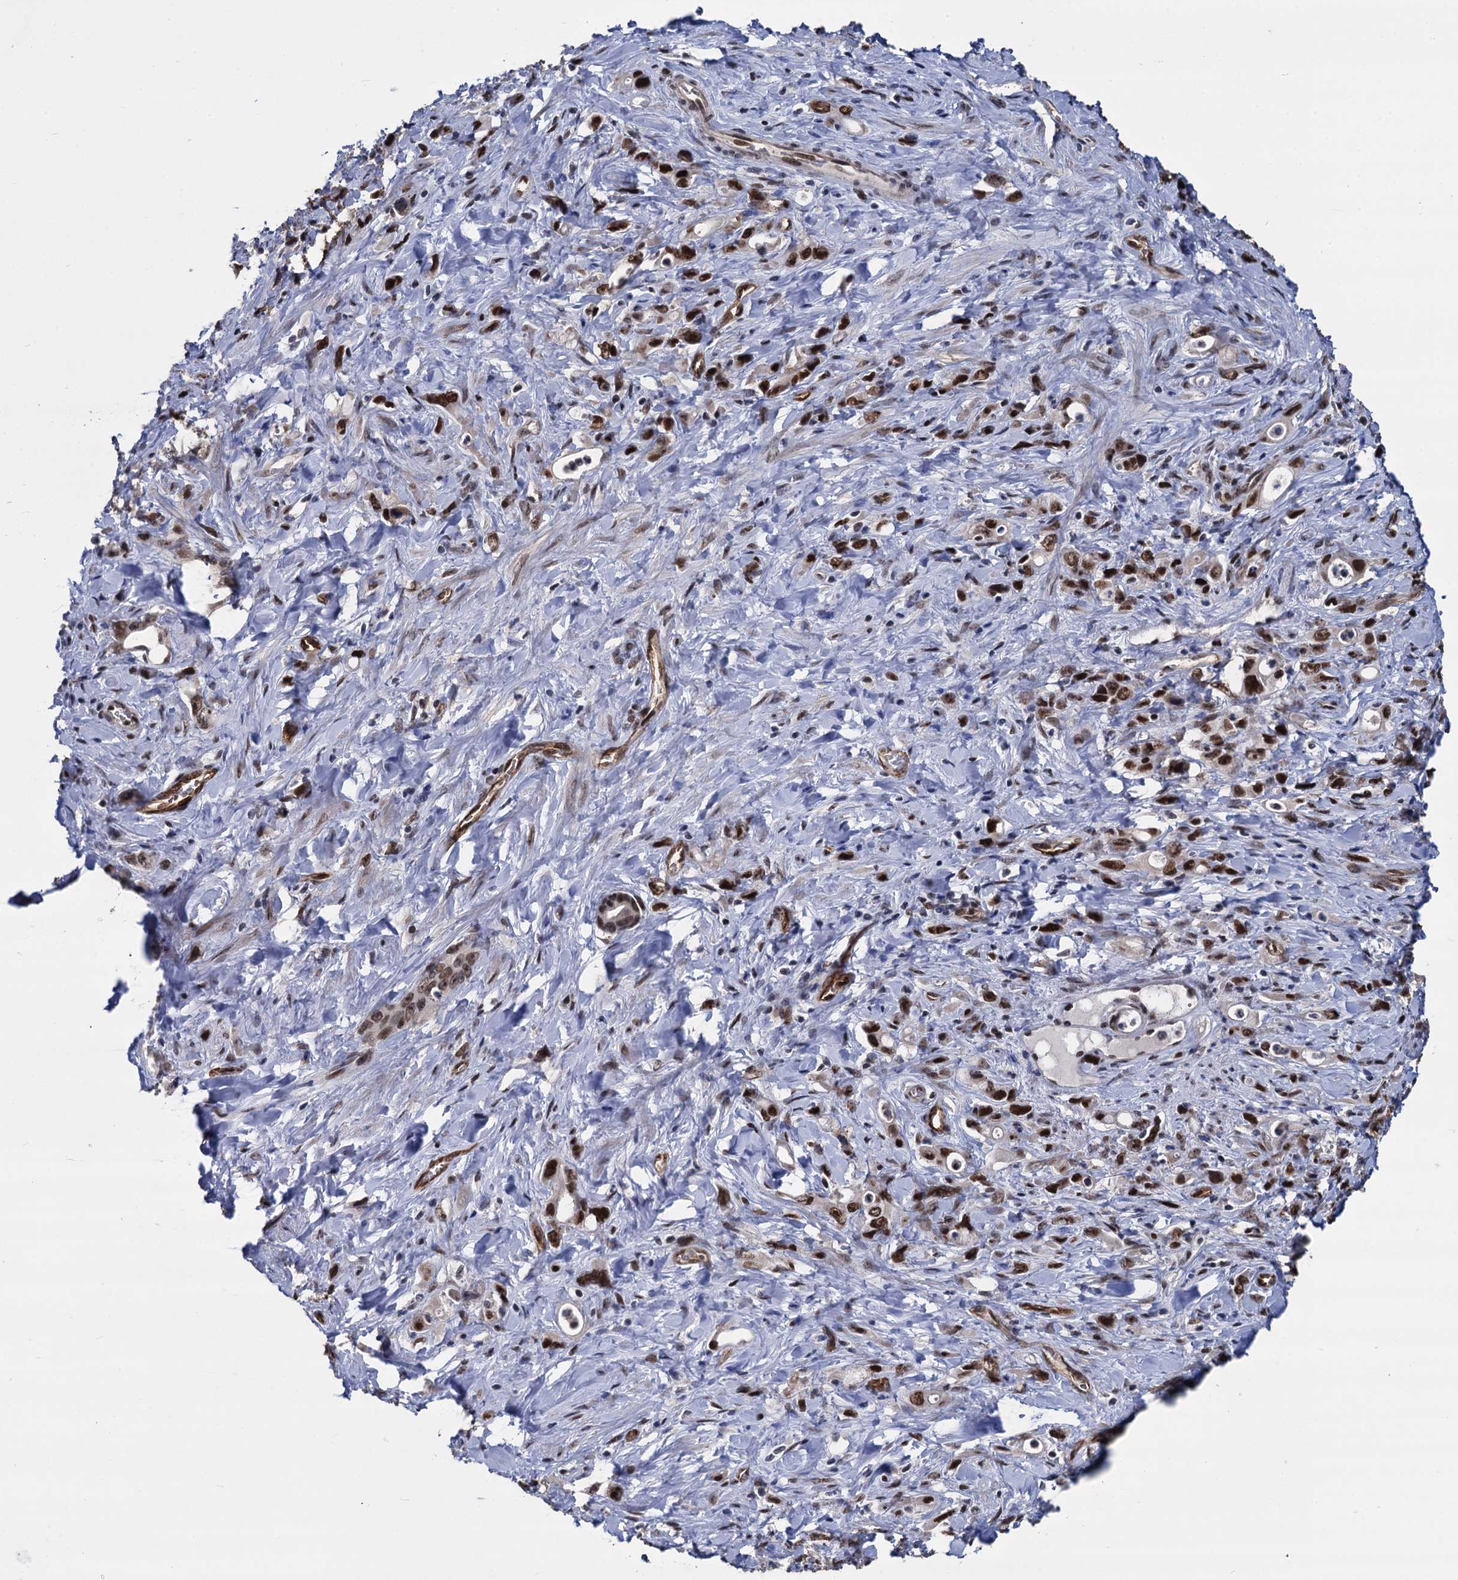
{"staining": {"intensity": "strong", "quantity": ">75%", "location": "nuclear"}, "tissue": "stomach cancer", "cell_type": "Tumor cells", "image_type": "cancer", "snomed": [{"axis": "morphology", "description": "Adenocarcinoma, NOS"}, {"axis": "topography", "description": "Stomach, lower"}], "caption": "A brown stain shows strong nuclear expression of a protein in adenocarcinoma (stomach) tumor cells. (Stains: DAB in brown, nuclei in blue, Microscopy: brightfield microscopy at high magnification).", "gene": "GALNT11", "patient": {"sex": "female", "age": 43}}